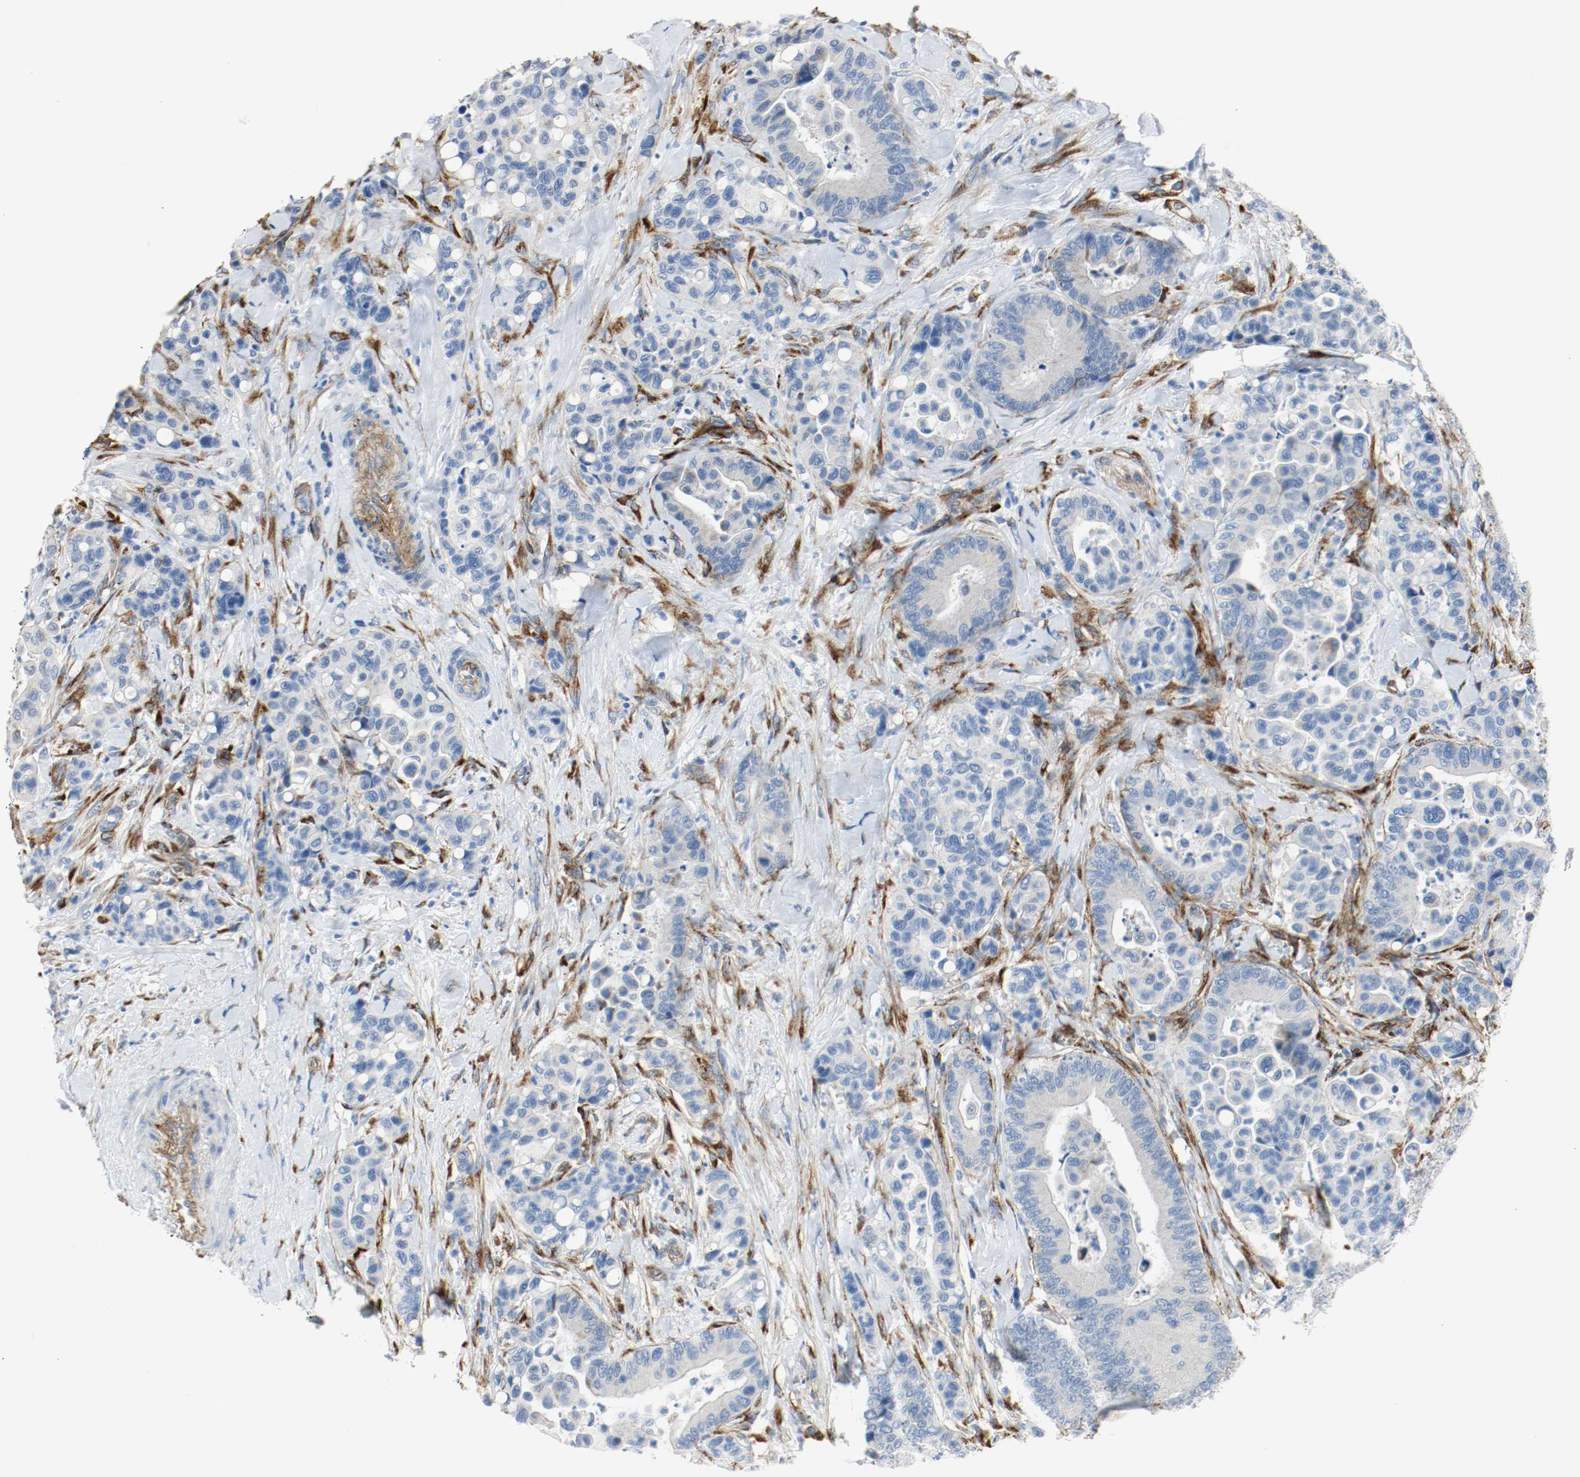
{"staining": {"intensity": "negative", "quantity": "none", "location": "none"}, "tissue": "colorectal cancer", "cell_type": "Tumor cells", "image_type": "cancer", "snomed": [{"axis": "morphology", "description": "Normal tissue, NOS"}, {"axis": "morphology", "description": "Adenocarcinoma, NOS"}, {"axis": "topography", "description": "Colon"}], "caption": "High magnification brightfield microscopy of colorectal cancer (adenocarcinoma) stained with DAB (brown) and counterstained with hematoxylin (blue): tumor cells show no significant expression.", "gene": "LAMB1", "patient": {"sex": "male", "age": 82}}